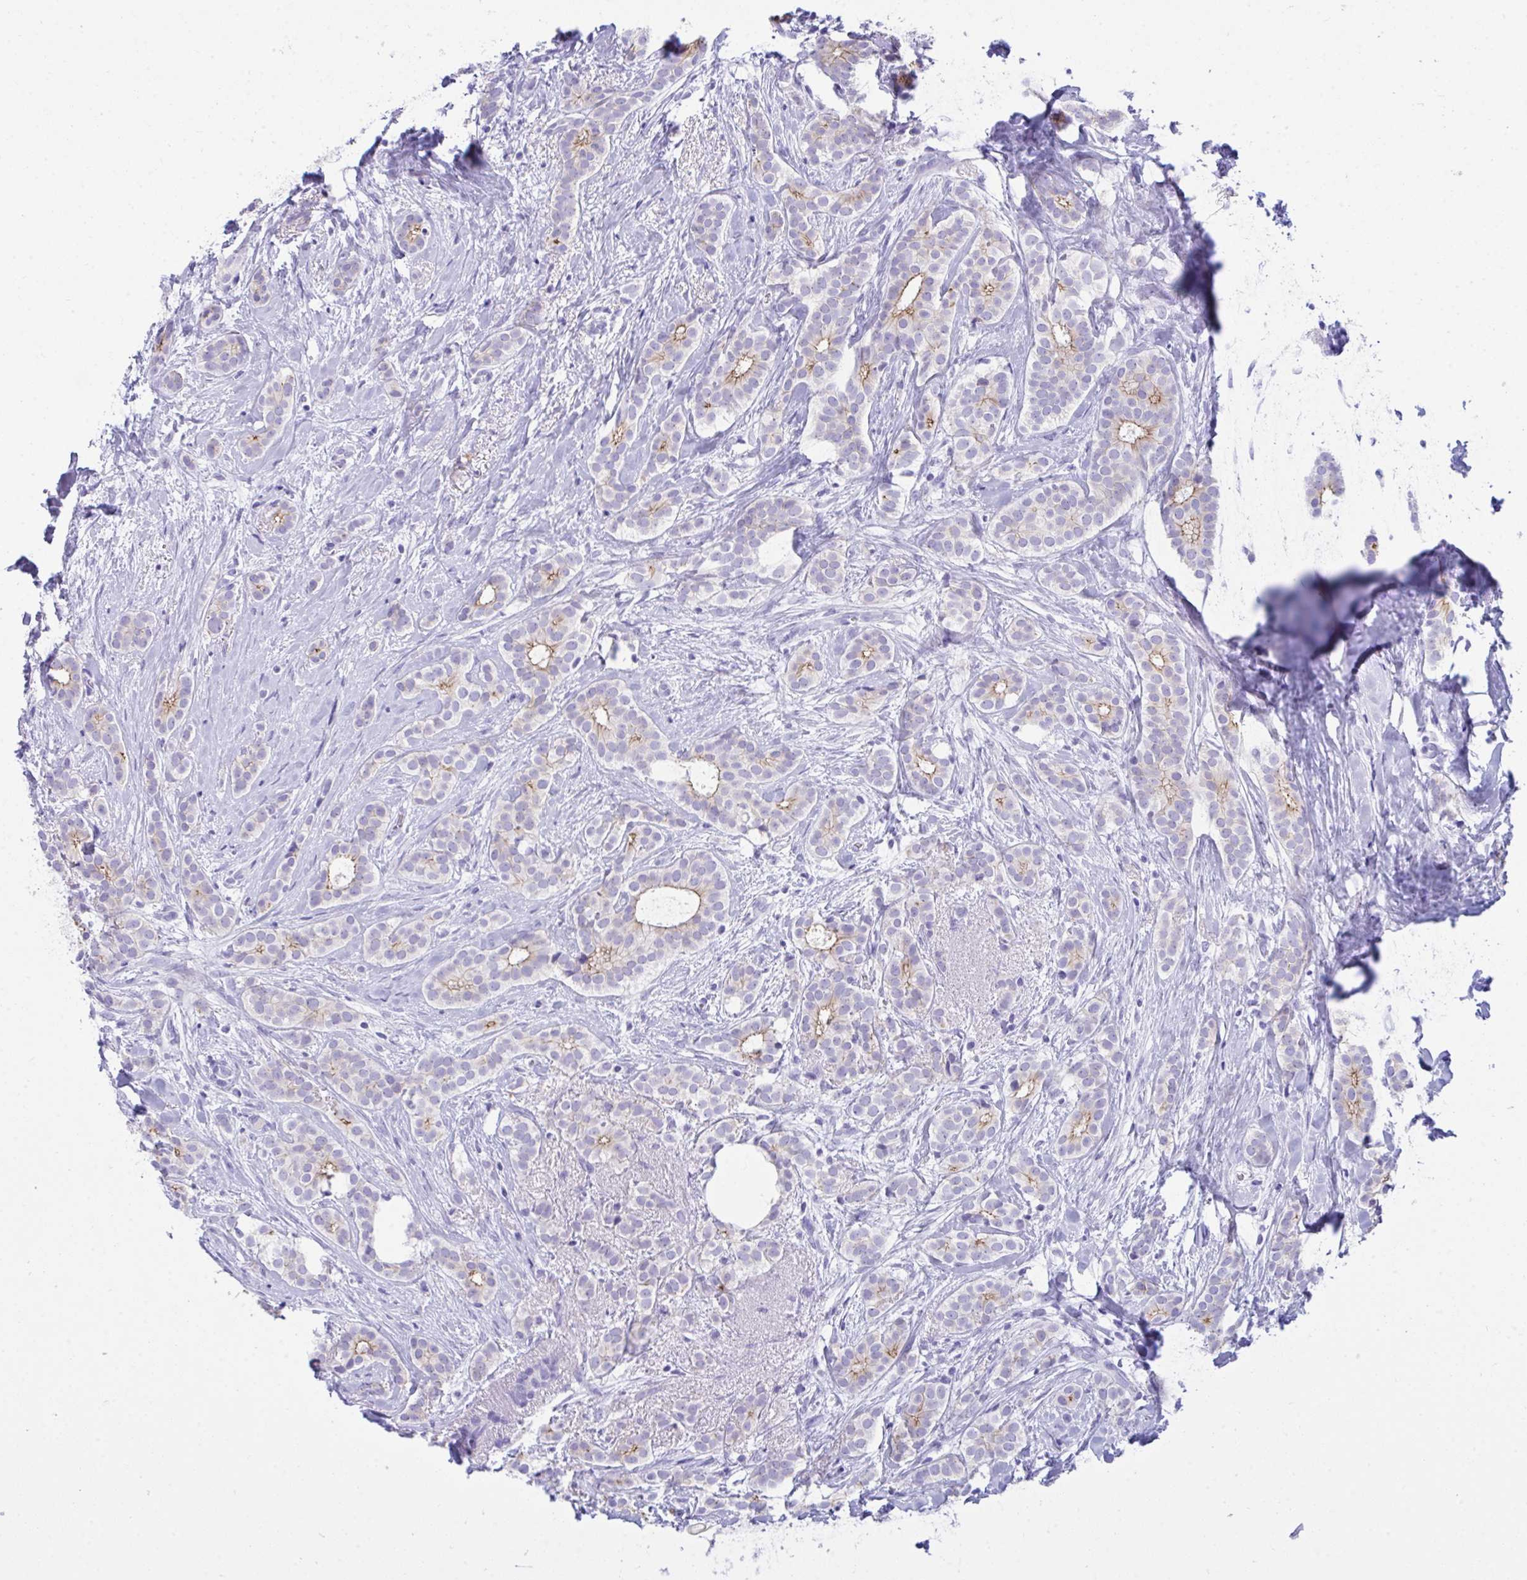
{"staining": {"intensity": "weak", "quantity": "<25%", "location": "cytoplasmic/membranous"}, "tissue": "breast cancer", "cell_type": "Tumor cells", "image_type": "cancer", "snomed": [{"axis": "morphology", "description": "Duct carcinoma"}, {"axis": "topography", "description": "Breast"}], "caption": "Immunohistochemical staining of human infiltrating ductal carcinoma (breast) reveals no significant staining in tumor cells. The staining is performed using DAB (3,3'-diaminobenzidine) brown chromogen with nuclei counter-stained in using hematoxylin.", "gene": "GLB1L2", "patient": {"sex": "female", "age": 65}}